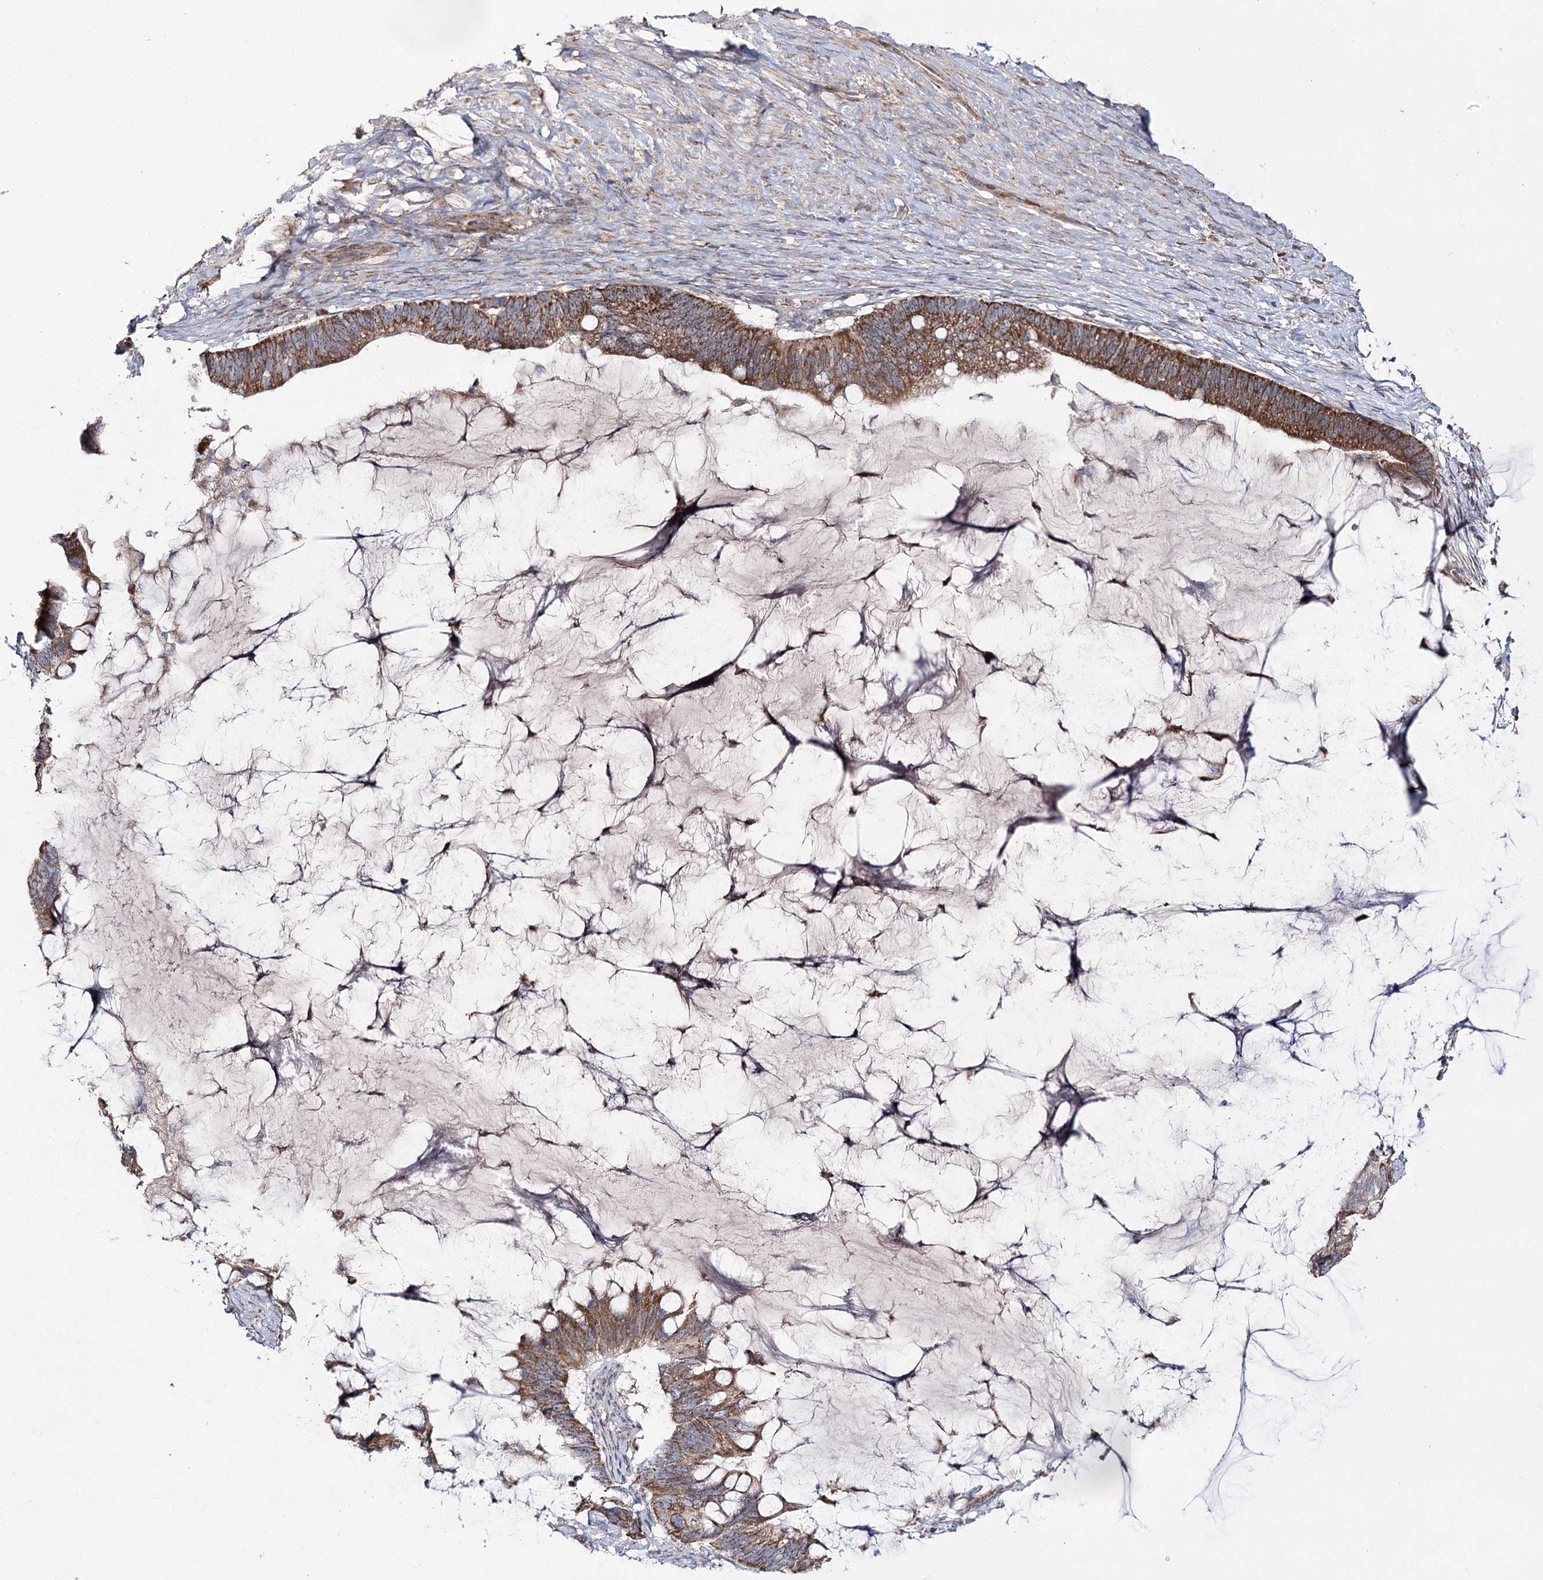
{"staining": {"intensity": "moderate", "quantity": ">75%", "location": "cytoplasmic/membranous"}, "tissue": "ovarian cancer", "cell_type": "Tumor cells", "image_type": "cancer", "snomed": [{"axis": "morphology", "description": "Cystadenocarcinoma, mucinous, NOS"}, {"axis": "topography", "description": "Ovary"}], "caption": "Immunohistochemistry (IHC) of ovarian cancer shows medium levels of moderate cytoplasmic/membranous staining in about >75% of tumor cells.", "gene": "NADK2", "patient": {"sex": "female", "age": 61}}